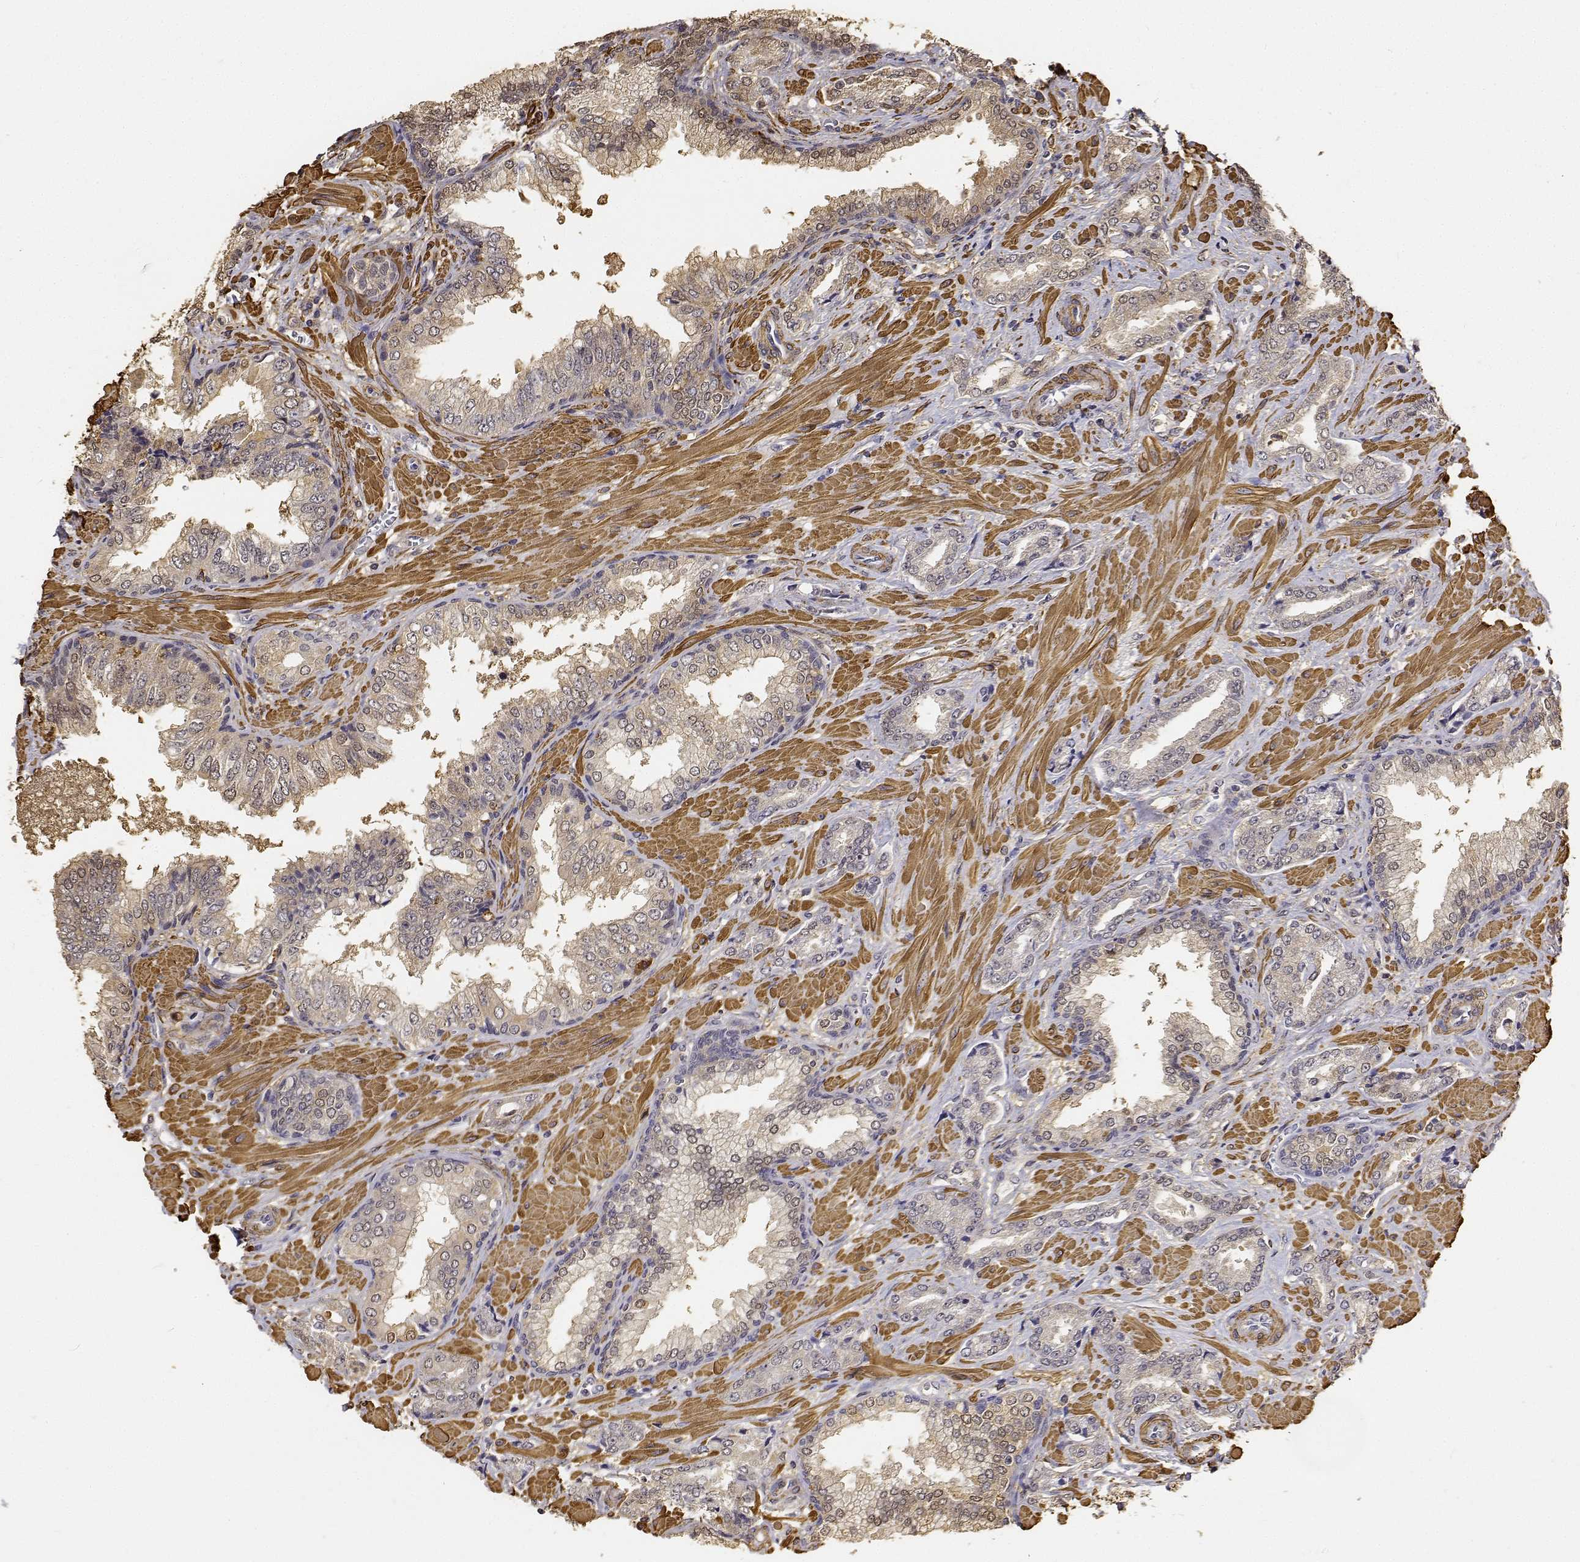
{"staining": {"intensity": "negative", "quantity": "none", "location": "none"}, "tissue": "prostate cancer", "cell_type": "Tumor cells", "image_type": "cancer", "snomed": [{"axis": "morphology", "description": "Adenocarcinoma, Low grade"}, {"axis": "topography", "description": "Prostate"}], "caption": "An image of human prostate cancer is negative for staining in tumor cells.", "gene": "PCID2", "patient": {"sex": "male", "age": 61}}